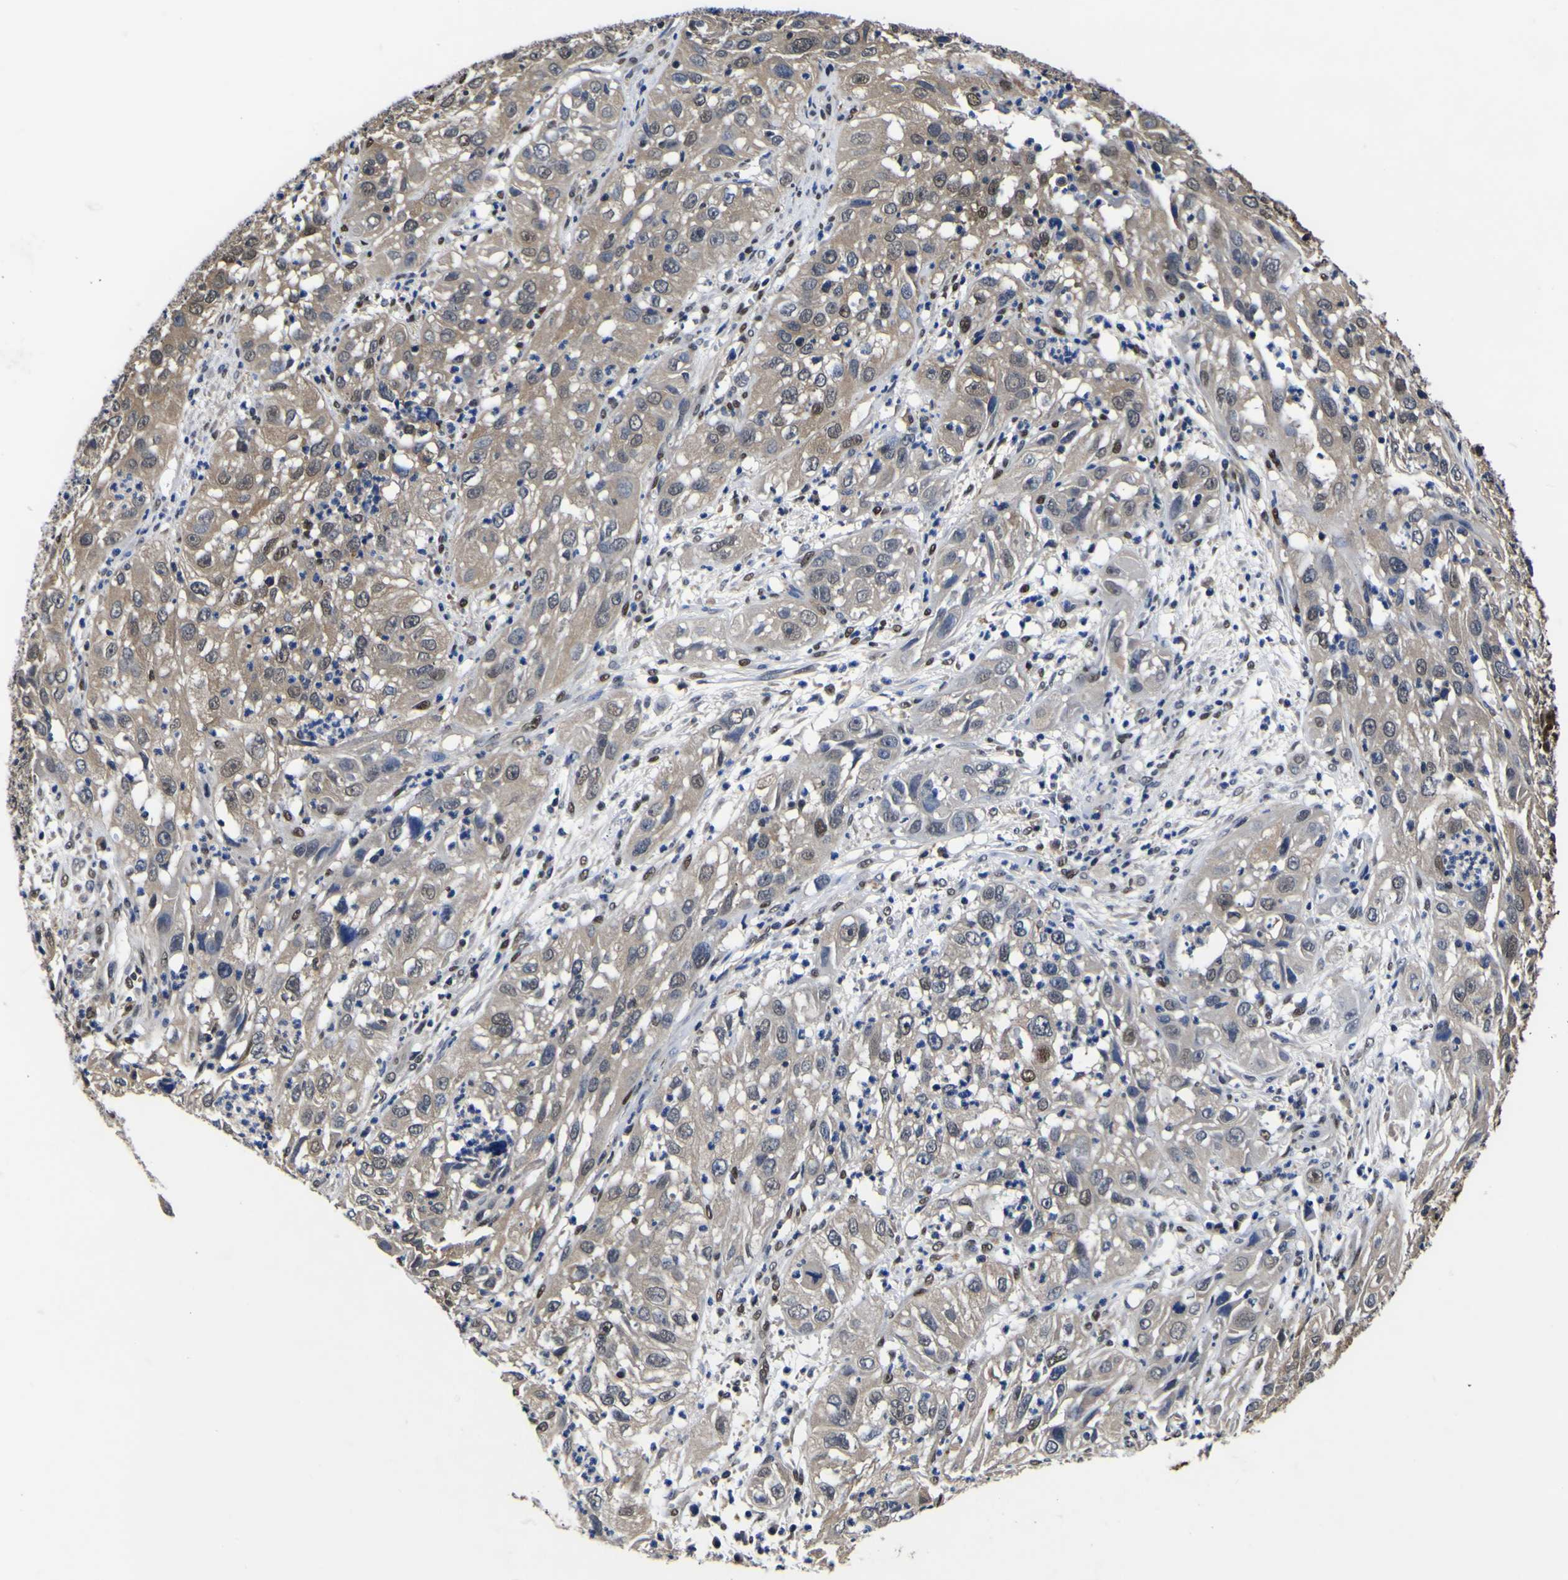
{"staining": {"intensity": "weak", "quantity": "25%-75%", "location": "cytoplasmic/membranous,nuclear"}, "tissue": "cervical cancer", "cell_type": "Tumor cells", "image_type": "cancer", "snomed": [{"axis": "morphology", "description": "Squamous cell carcinoma, NOS"}, {"axis": "topography", "description": "Cervix"}], "caption": "Weak cytoplasmic/membranous and nuclear protein expression is appreciated in about 25%-75% of tumor cells in cervical squamous cell carcinoma.", "gene": "FAM110B", "patient": {"sex": "female", "age": 32}}